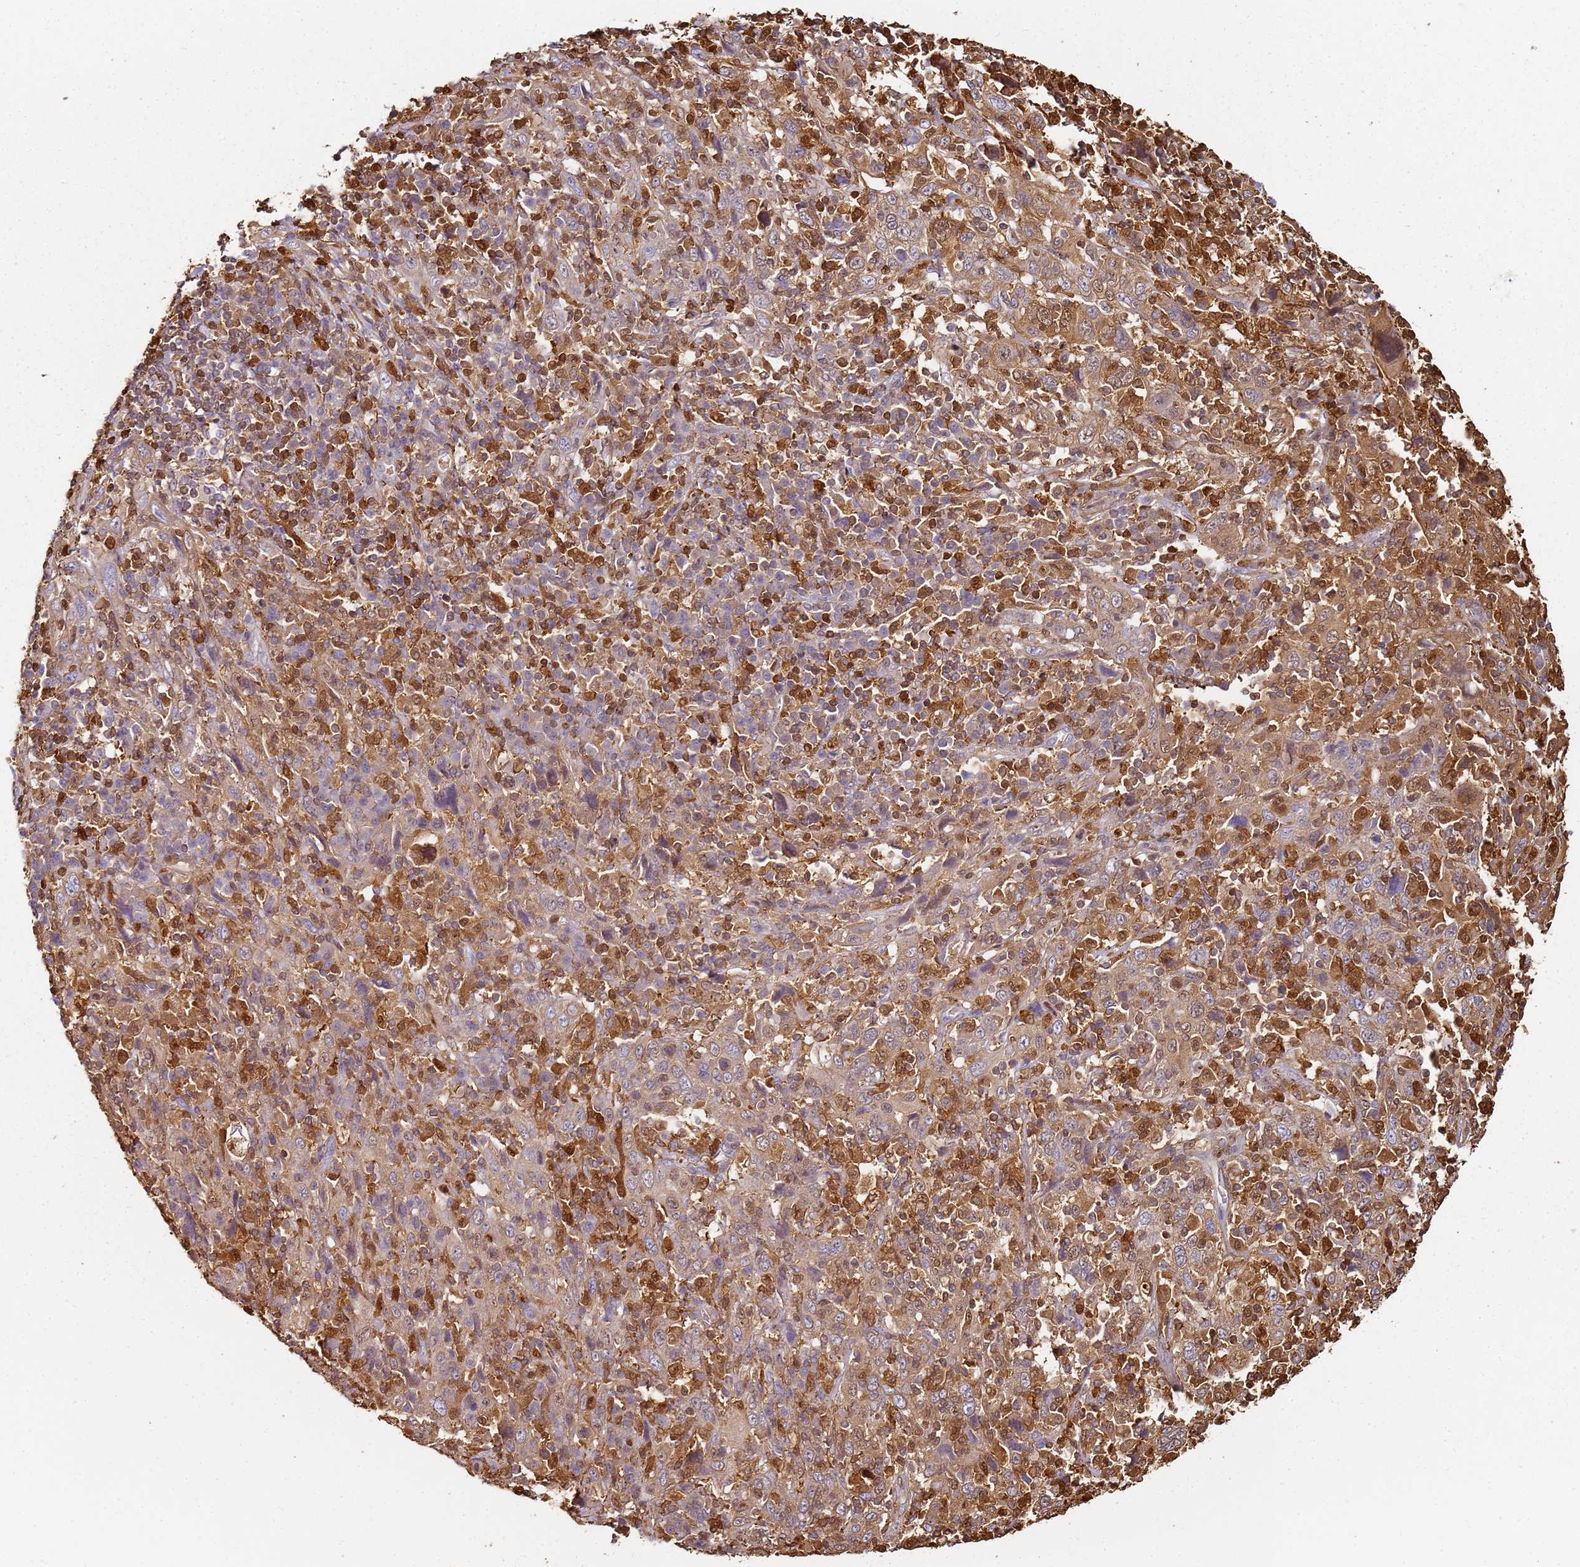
{"staining": {"intensity": "moderate", "quantity": ">75%", "location": "cytoplasmic/membranous,nuclear"}, "tissue": "cervical cancer", "cell_type": "Tumor cells", "image_type": "cancer", "snomed": [{"axis": "morphology", "description": "Squamous cell carcinoma, NOS"}, {"axis": "topography", "description": "Cervix"}], "caption": "Cervical squamous cell carcinoma stained with immunohistochemistry (IHC) reveals moderate cytoplasmic/membranous and nuclear staining in about >75% of tumor cells.", "gene": "S100A4", "patient": {"sex": "female", "age": 46}}